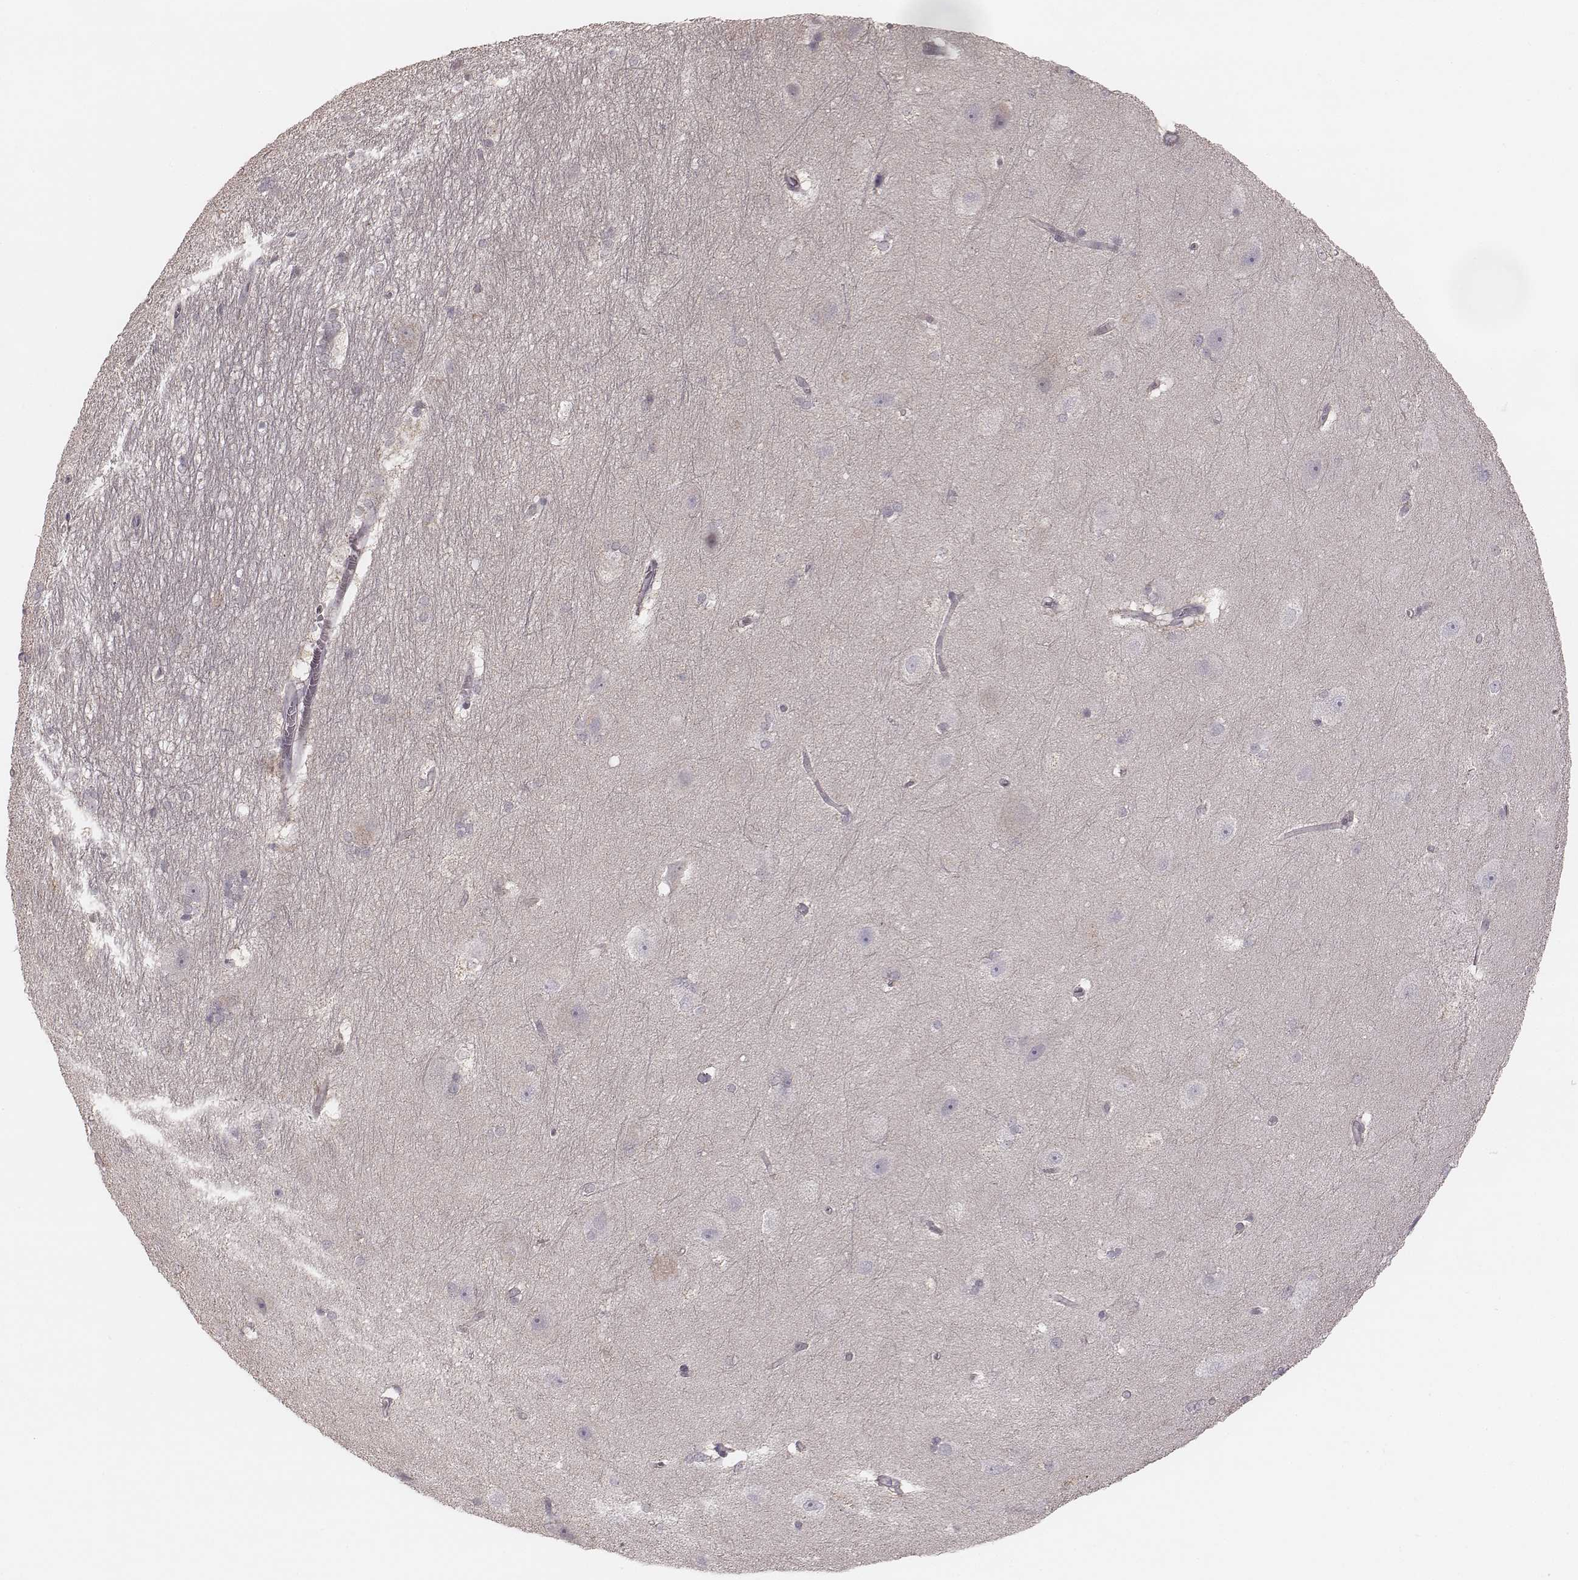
{"staining": {"intensity": "negative", "quantity": "none", "location": "none"}, "tissue": "hippocampus", "cell_type": "Glial cells", "image_type": "normal", "snomed": [{"axis": "morphology", "description": "Normal tissue, NOS"}, {"axis": "topography", "description": "Cerebral cortex"}, {"axis": "topography", "description": "Hippocampus"}], "caption": "Immunohistochemistry micrograph of normal hippocampus stained for a protein (brown), which demonstrates no expression in glial cells.", "gene": "TDRD5", "patient": {"sex": "female", "age": 19}}